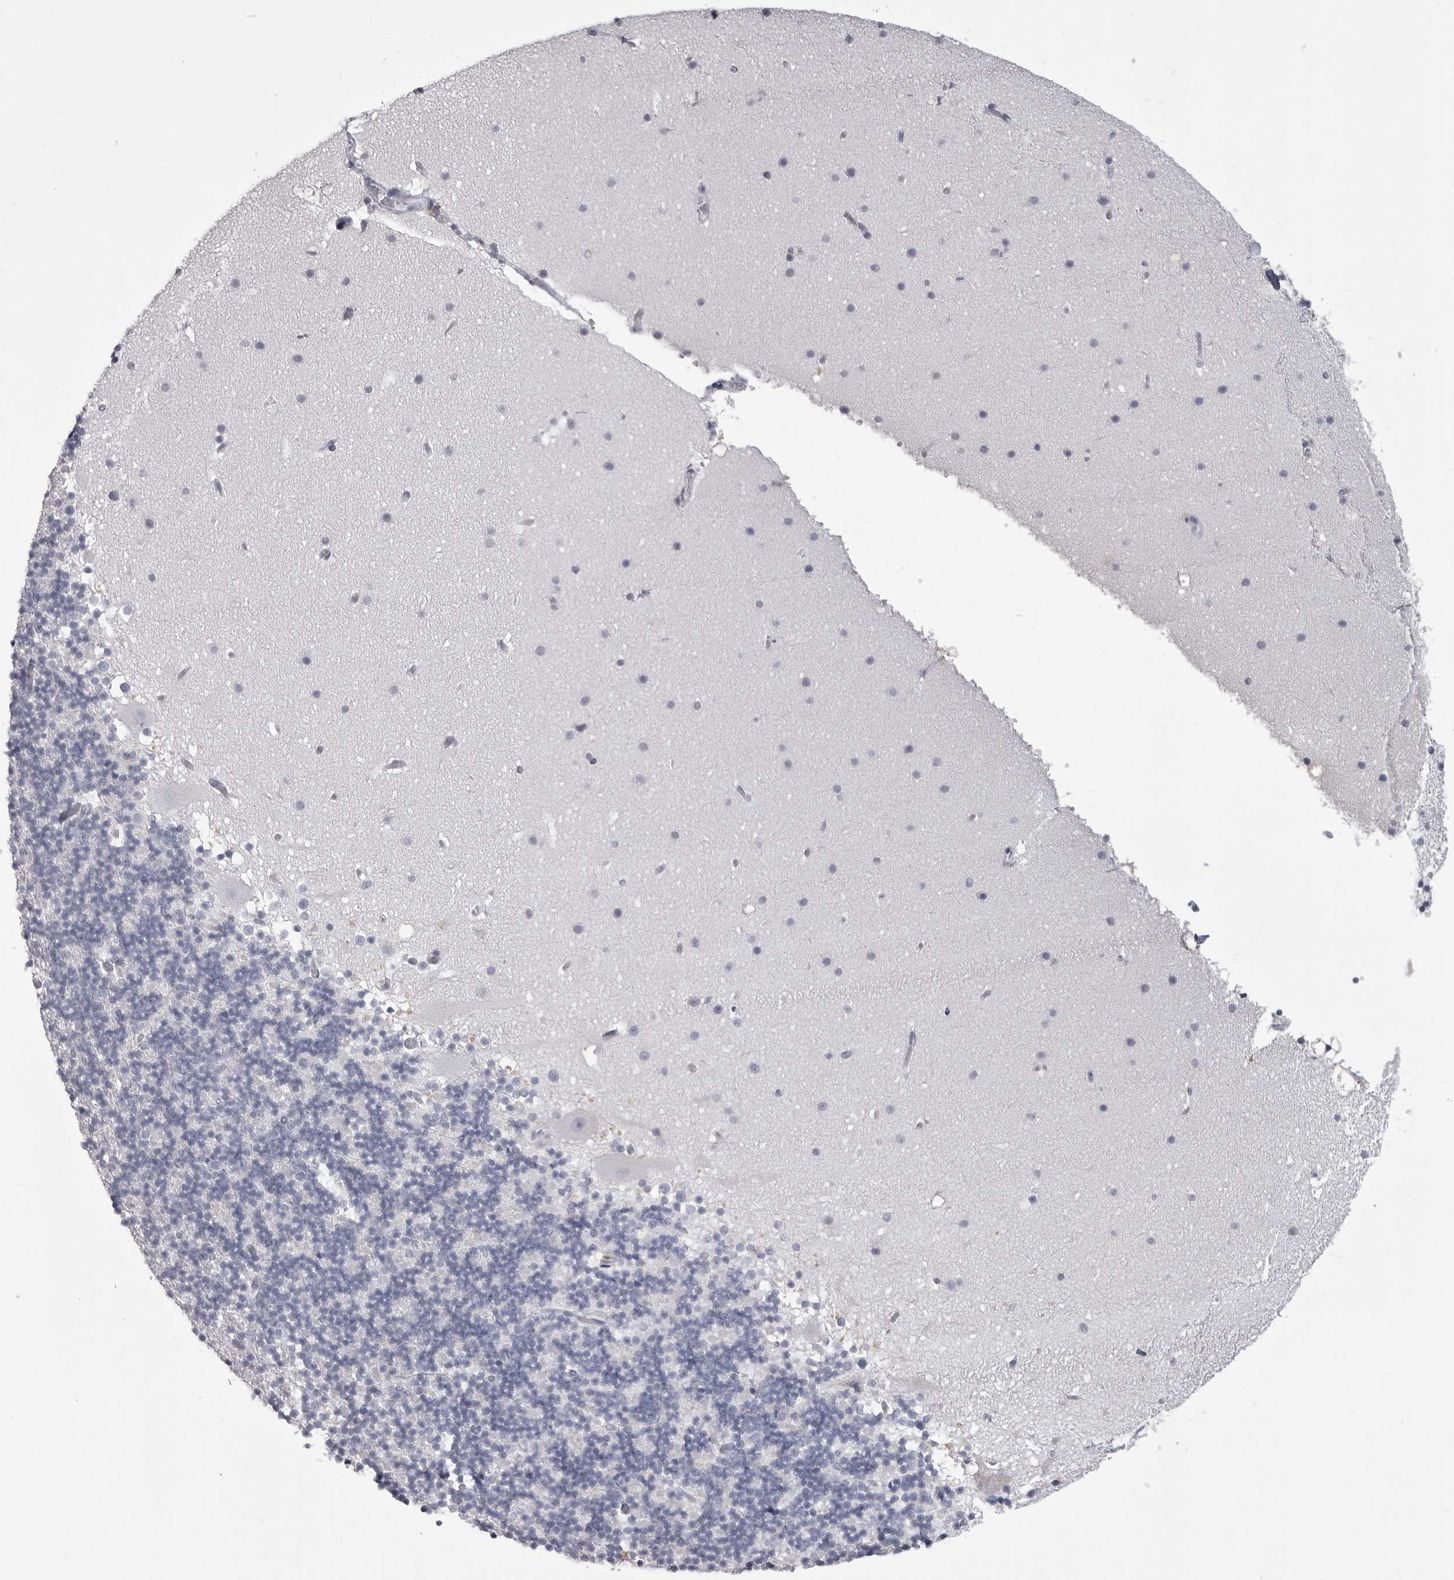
{"staining": {"intensity": "negative", "quantity": "none", "location": "none"}, "tissue": "cerebellum", "cell_type": "Cells in granular layer", "image_type": "normal", "snomed": [{"axis": "morphology", "description": "Normal tissue, NOS"}, {"axis": "topography", "description": "Cerebellum"}], "caption": "The immunohistochemistry micrograph has no significant staining in cells in granular layer of cerebellum.", "gene": "TIMP1", "patient": {"sex": "male", "age": 57}}